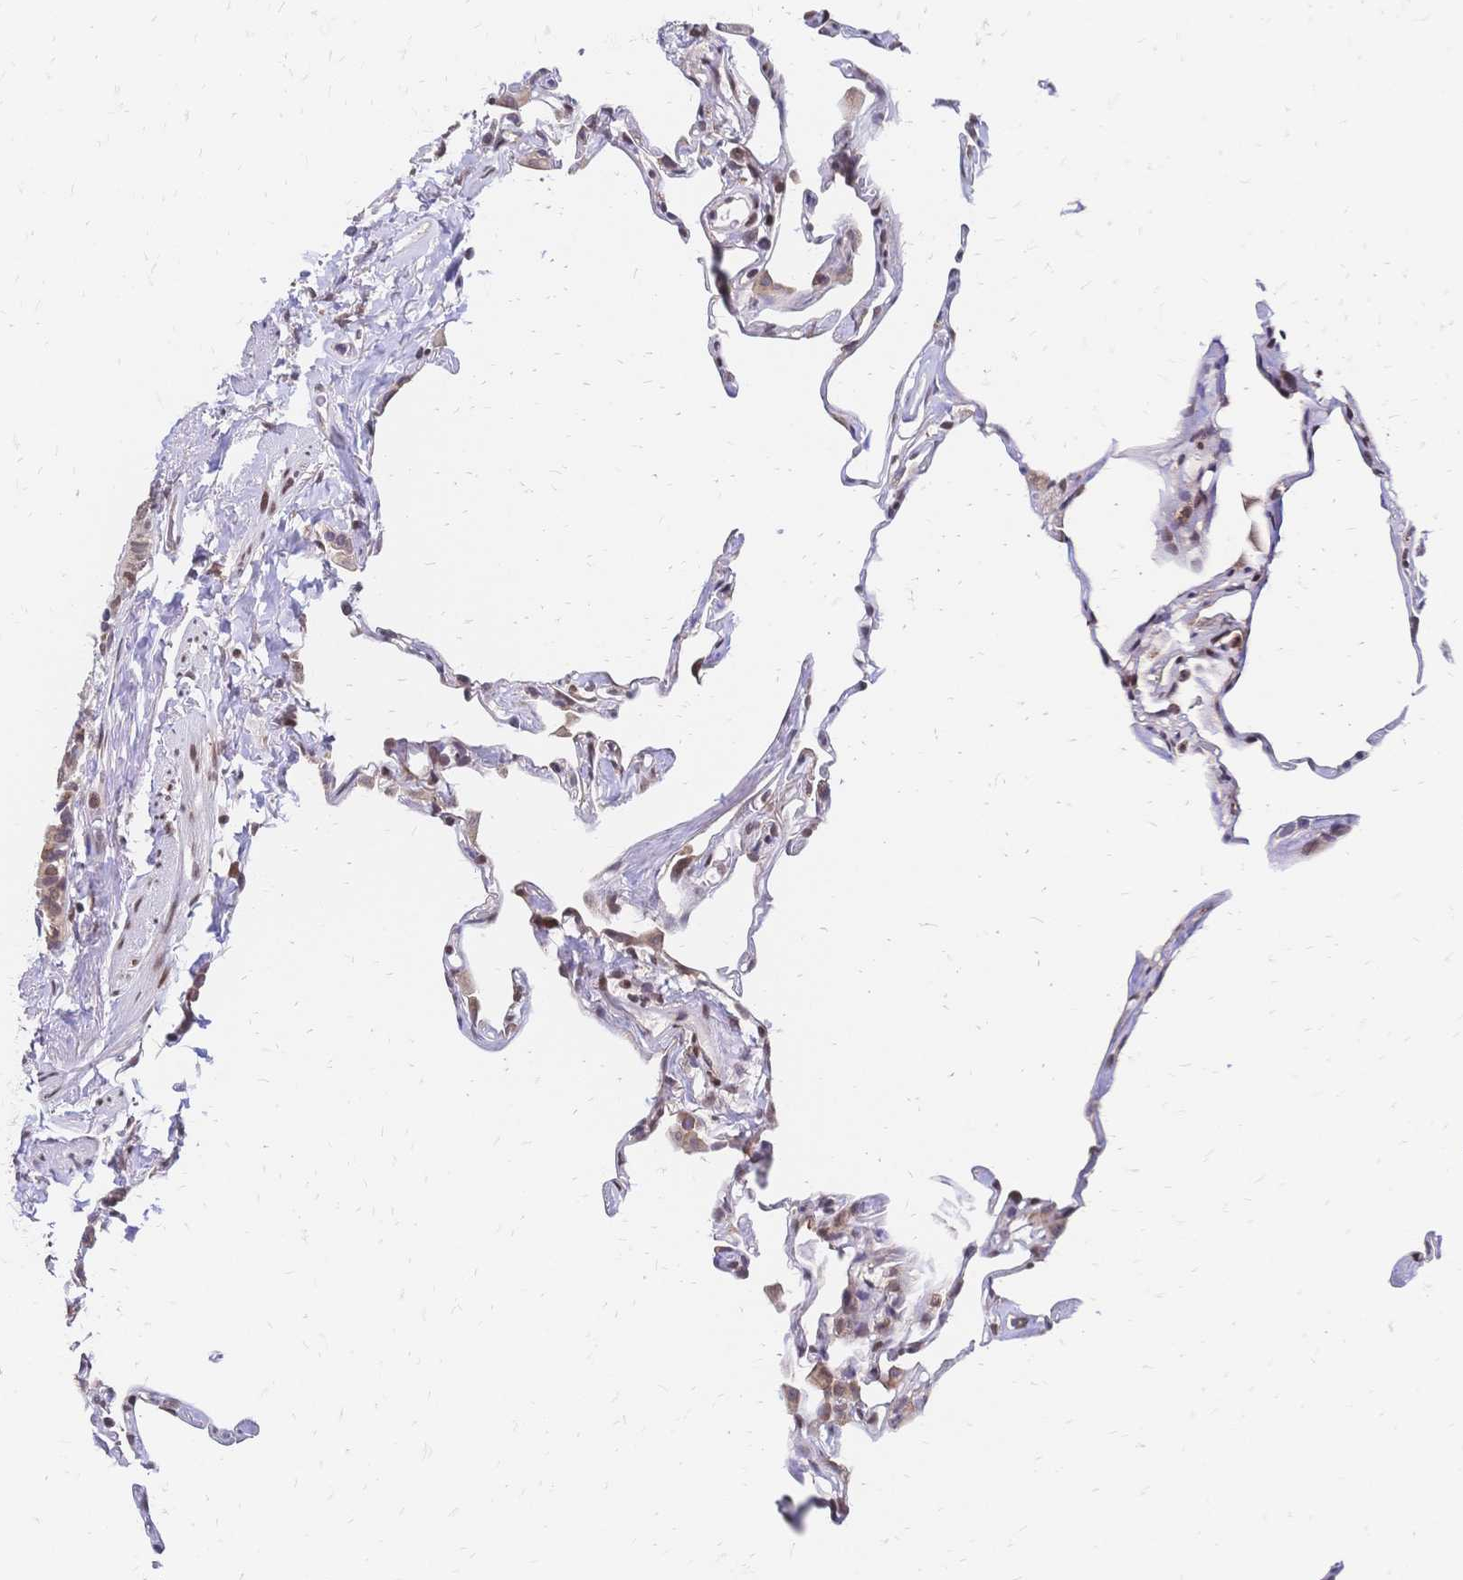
{"staining": {"intensity": "negative", "quantity": "none", "location": "none"}, "tissue": "lung", "cell_type": "Alveolar cells", "image_type": "normal", "snomed": [{"axis": "morphology", "description": "Normal tissue, NOS"}, {"axis": "topography", "description": "Lung"}], "caption": "Image shows no significant protein staining in alveolar cells of normal lung. (Brightfield microscopy of DAB (3,3'-diaminobenzidine) IHC at high magnification).", "gene": "CBX7", "patient": {"sex": "male", "age": 65}}